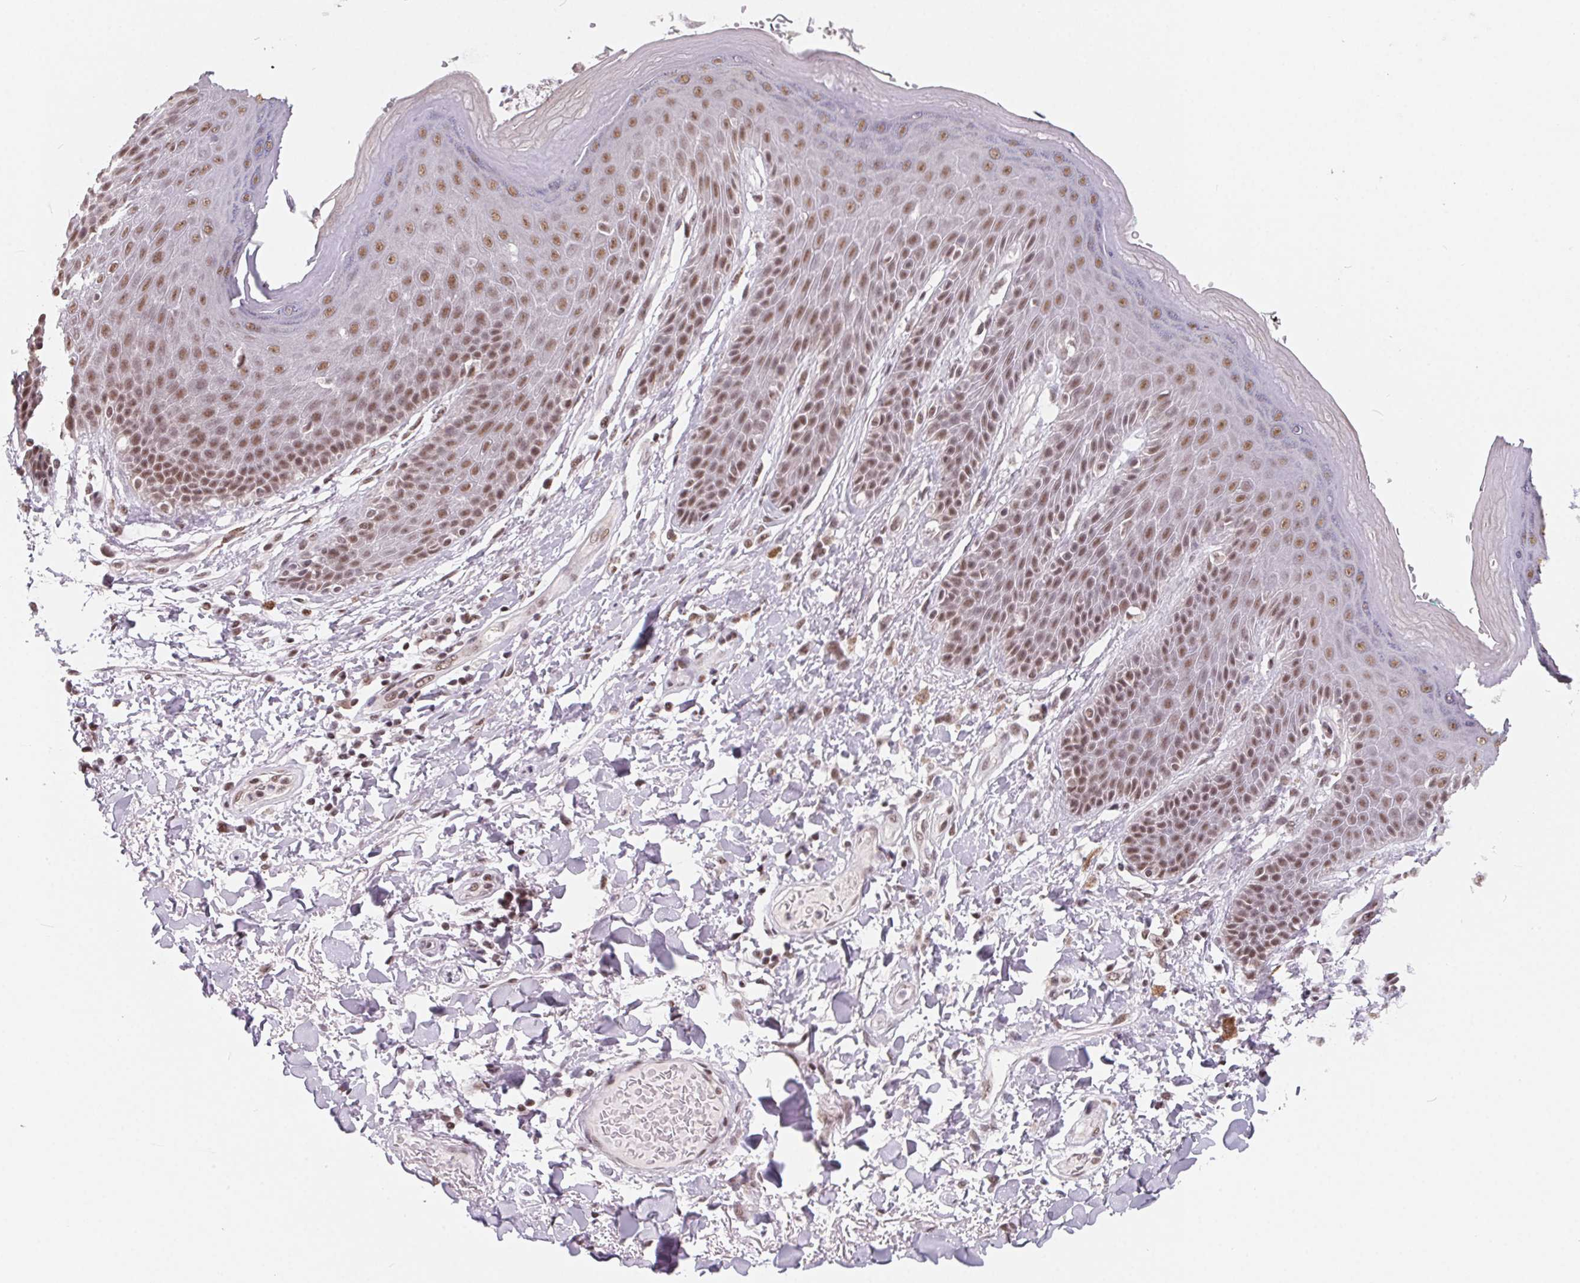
{"staining": {"intensity": "moderate", "quantity": ">75%", "location": "nuclear"}, "tissue": "skin", "cell_type": "Epidermal cells", "image_type": "normal", "snomed": [{"axis": "morphology", "description": "Normal tissue, NOS"}, {"axis": "topography", "description": "Anal"}, {"axis": "topography", "description": "Peripheral nerve tissue"}], "caption": "This image exhibits immunohistochemistry staining of unremarkable human skin, with medium moderate nuclear staining in about >75% of epidermal cells.", "gene": "TCERG1", "patient": {"sex": "male", "age": 51}}